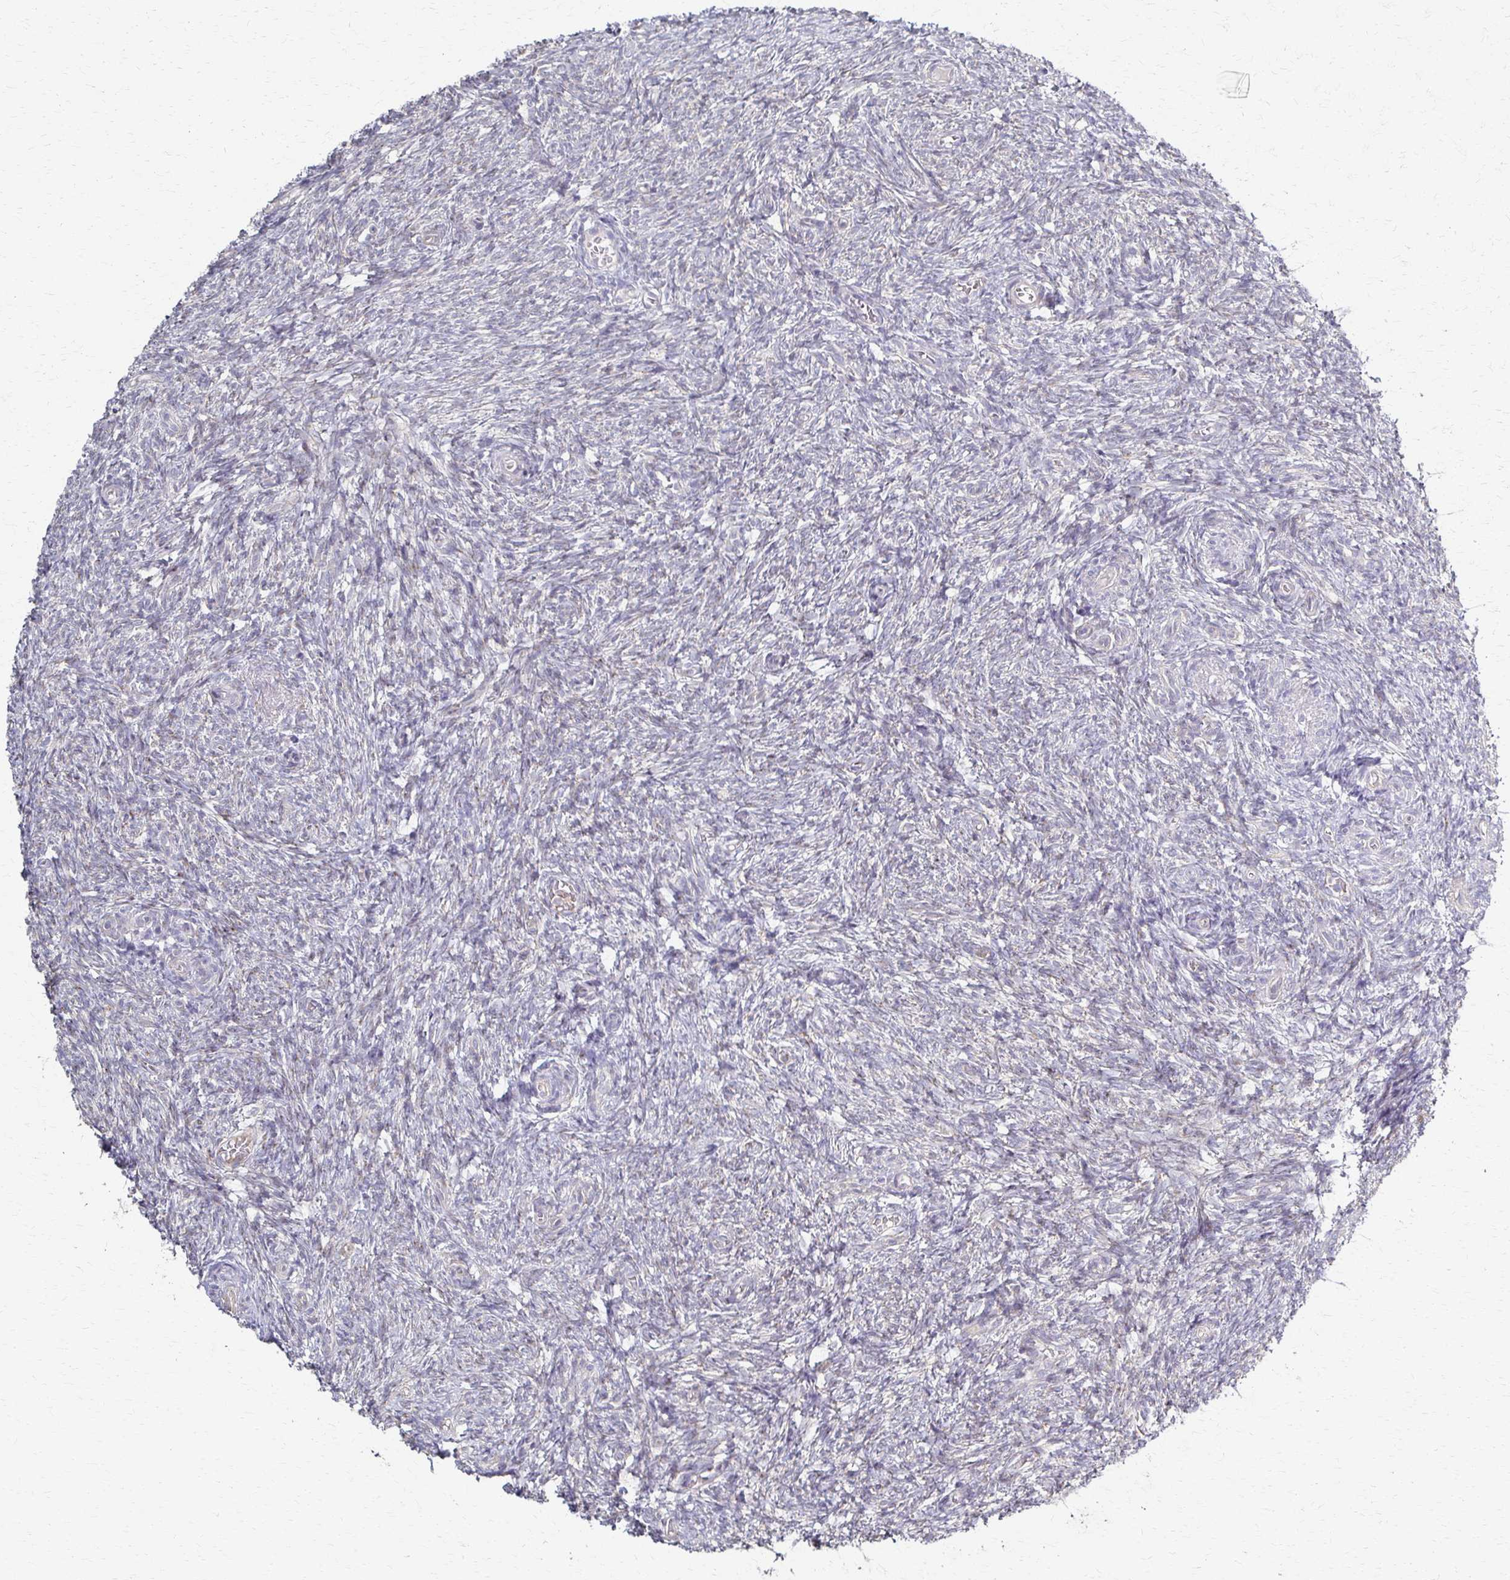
{"staining": {"intensity": "negative", "quantity": "none", "location": "none"}, "tissue": "ovary", "cell_type": "Ovarian stroma cells", "image_type": "normal", "snomed": [{"axis": "morphology", "description": "Normal tissue, NOS"}, {"axis": "topography", "description": "Ovary"}], "caption": "This is an IHC image of benign human ovary. There is no positivity in ovarian stroma cells.", "gene": "C1QTNF7", "patient": {"sex": "female", "age": 39}}